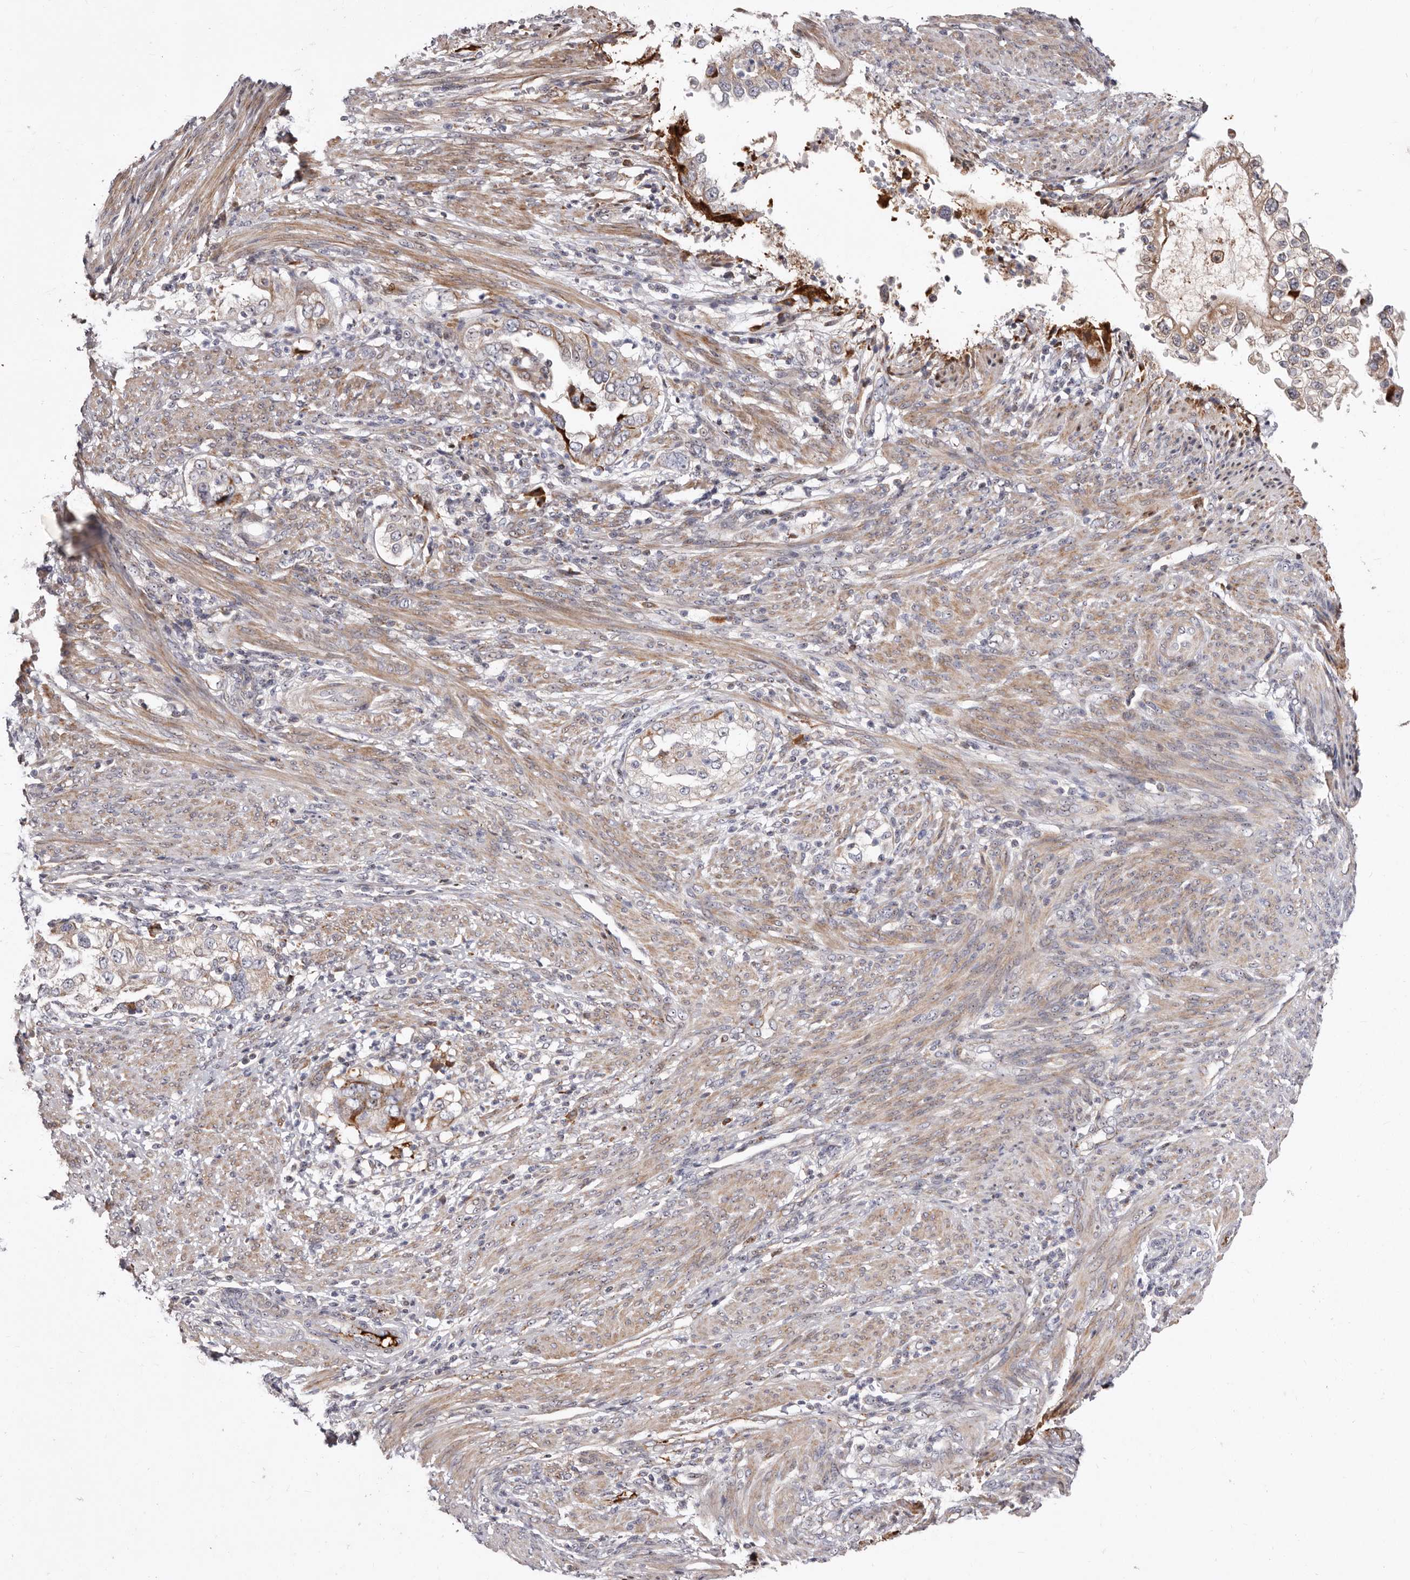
{"staining": {"intensity": "moderate", "quantity": "25%-75%", "location": "cytoplasmic/membranous"}, "tissue": "endometrial cancer", "cell_type": "Tumor cells", "image_type": "cancer", "snomed": [{"axis": "morphology", "description": "Adenocarcinoma, NOS"}, {"axis": "topography", "description": "Endometrium"}], "caption": "An IHC histopathology image of neoplastic tissue is shown. Protein staining in brown highlights moderate cytoplasmic/membranous positivity in endometrial adenocarcinoma within tumor cells. The staining was performed using DAB, with brown indicating positive protein expression. Nuclei are stained blue with hematoxylin.", "gene": "NUBPL", "patient": {"sex": "female", "age": 85}}